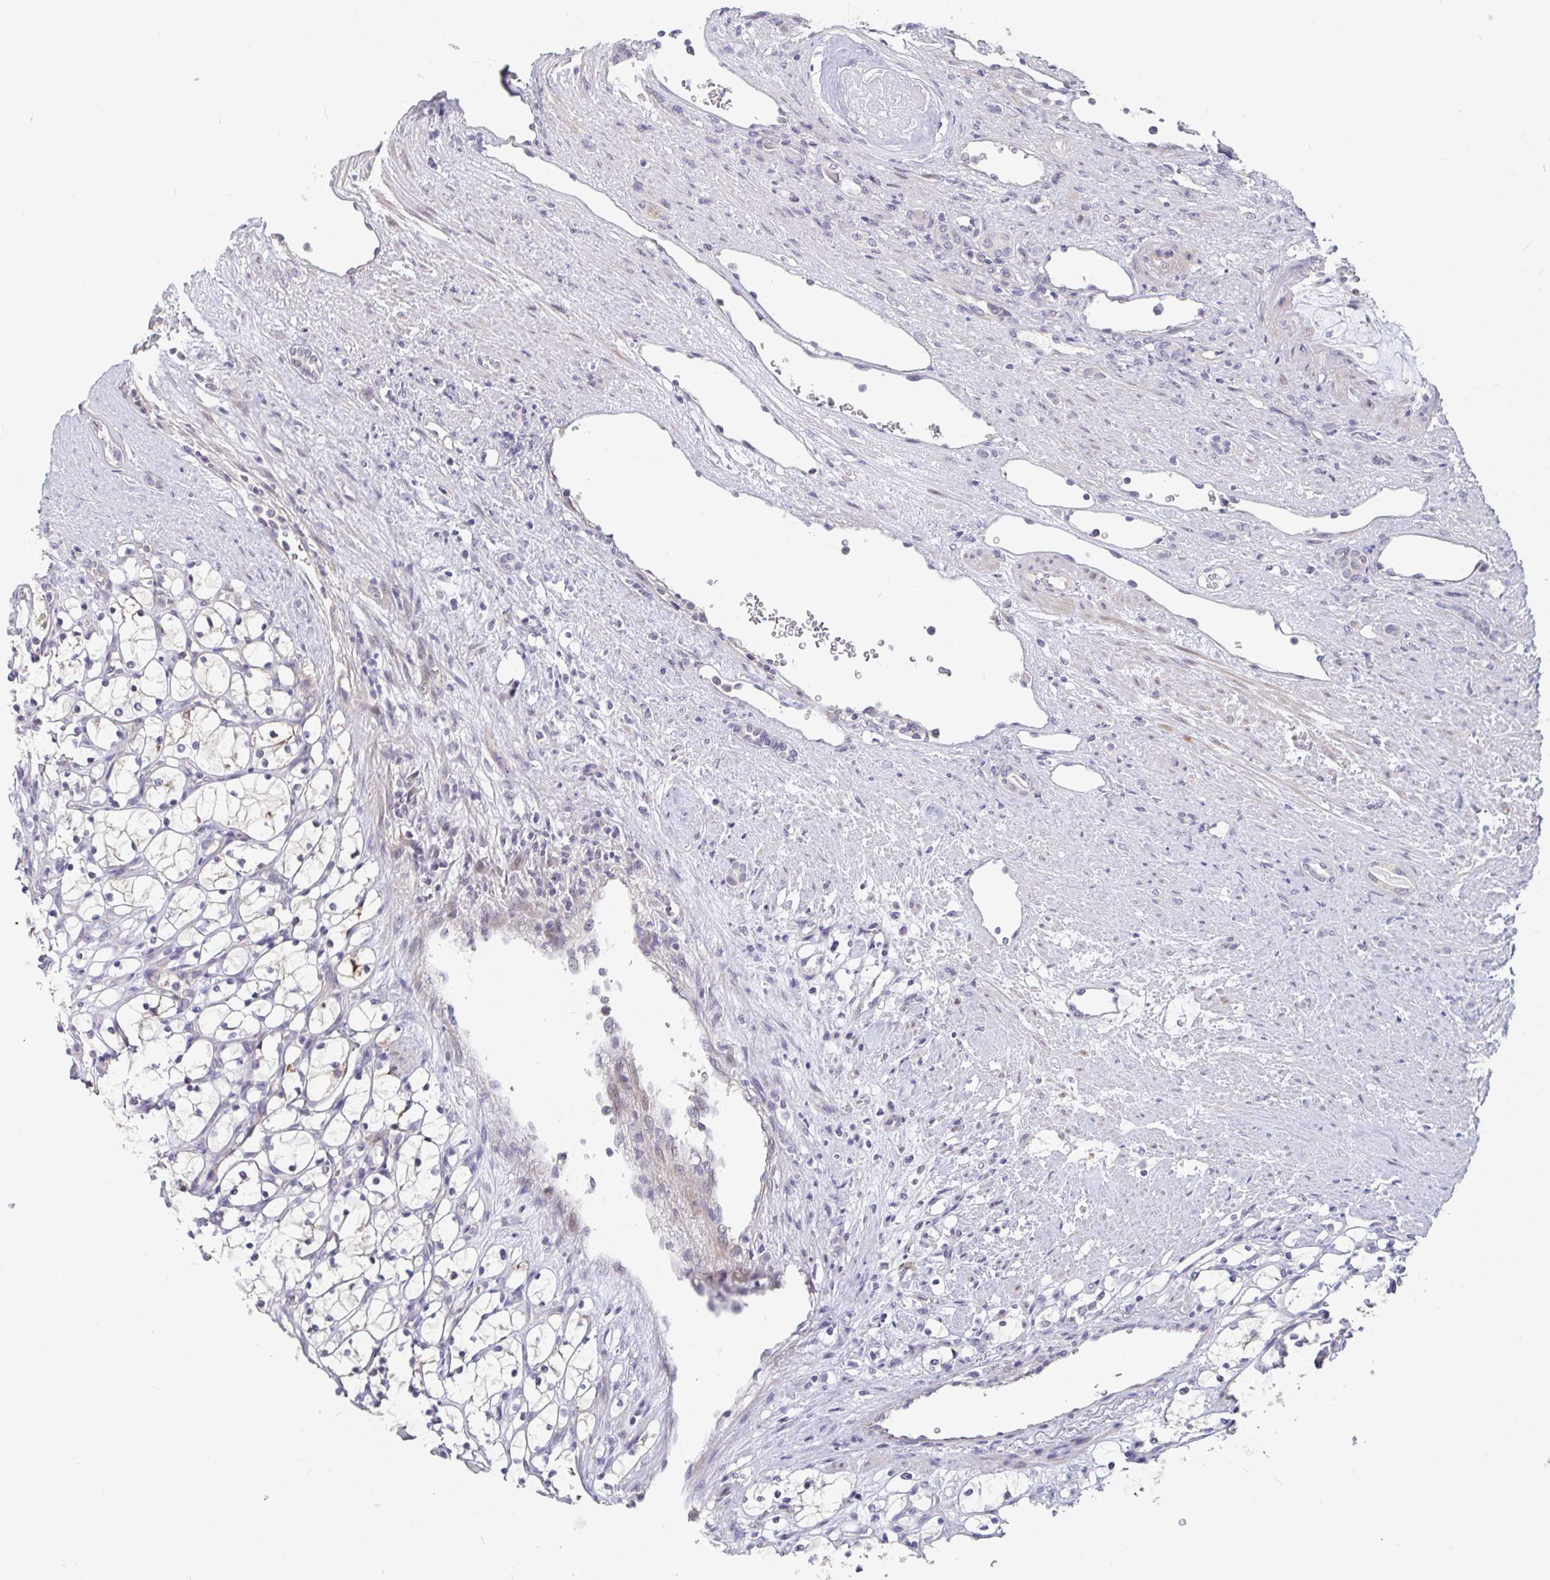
{"staining": {"intensity": "negative", "quantity": "none", "location": "none"}, "tissue": "renal cancer", "cell_type": "Tumor cells", "image_type": "cancer", "snomed": [{"axis": "morphology", "description": "Adenocarcinoma, NOS"}, {"axis": "topography", "description": "Kidney"}], "caption": "Tumor cells show no significant protein expression in adenocarcinoma (renal).", "gene": "FAM156B", "patient": {"sex": "female", "age": 69}}